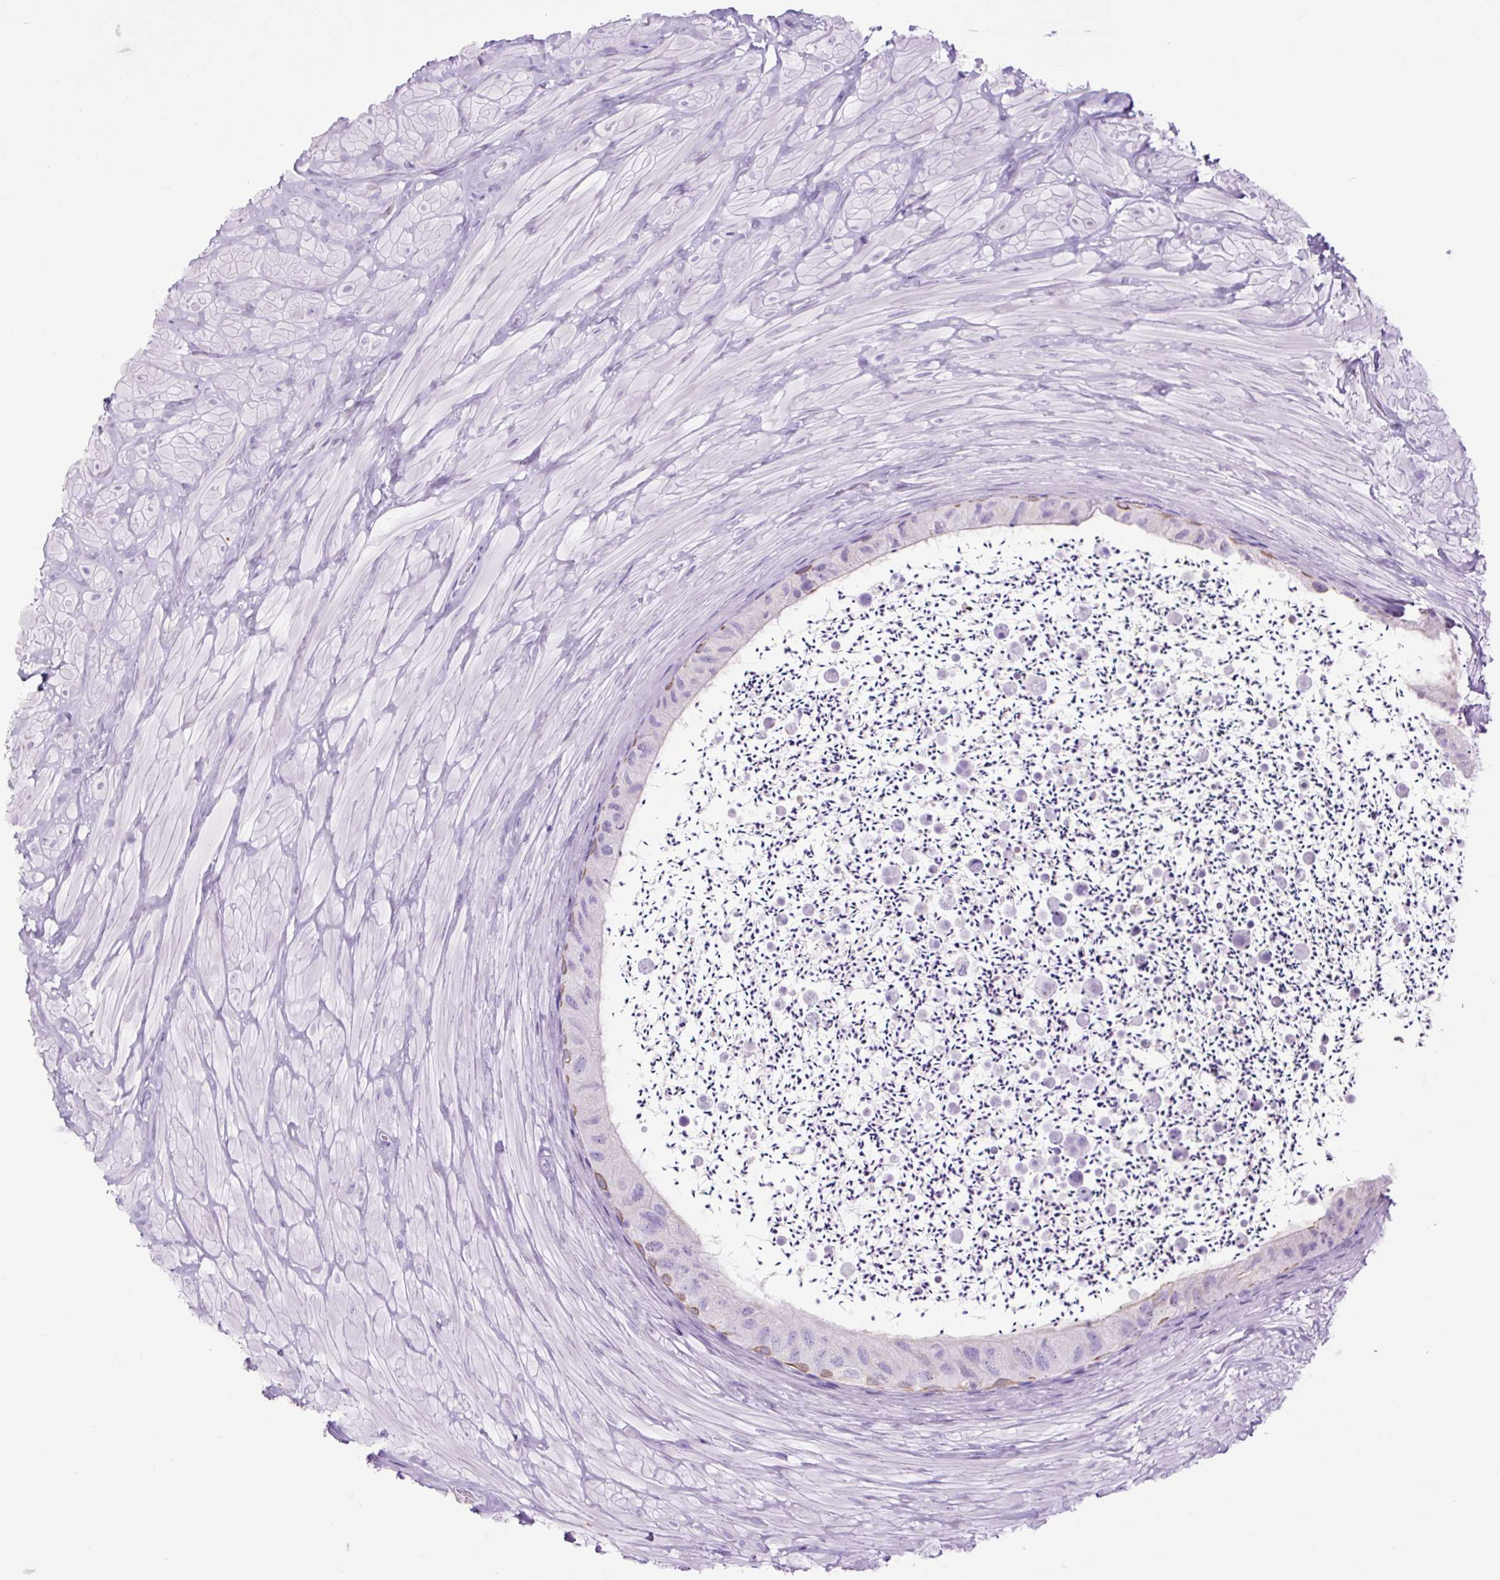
{"staining": {"intensity": "weak", "quantity": "<25%", "location": "cytoplasmic/membranous"}, "tissue": "epididymis", "cell_type": "Glandular cells", "image_type": "normal", "snomed": [{"axis": "morphology", "description": "Normal tissue, NOS"}, {"axis": "topography", "description": "Epididymis"}, {"axis": "topography", "description": "Peripheral nerve tissue"}], "caption": "This is an IHC photomicrograph of unremarkable human epididymis. There is no staining in glandular cells.", "gene": "TFF2", "patient": {"sex": "male", "age": 32}}